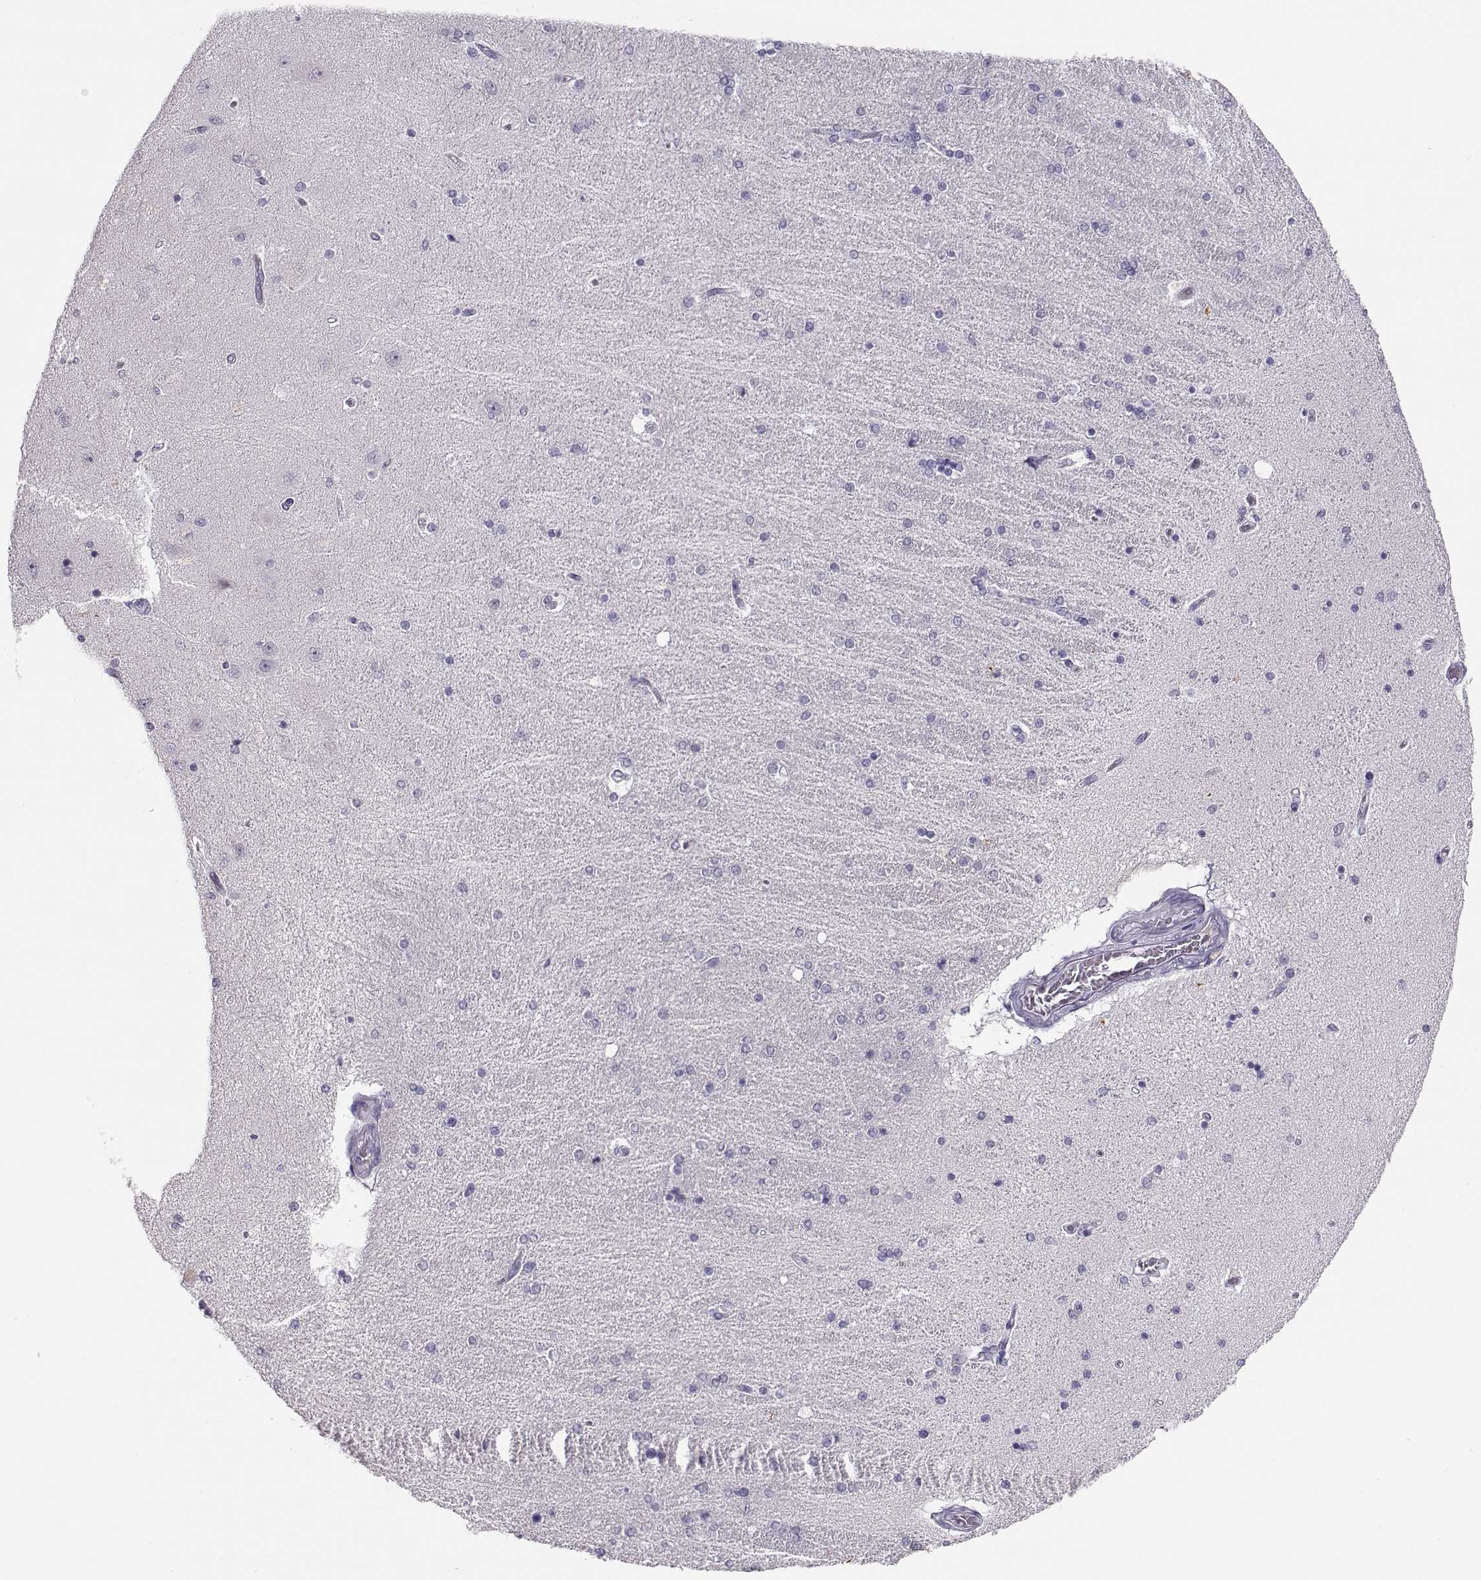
{"staining": {"intensity": "negative", "quantity": "none", "location": "none"}, "tissue": "hippocampus", "cell_type": "Glial cells", "image_type": "normal", "snomed": [{"axis": "morphology", "description": "Normal tissue, NOS"}, {"axis": "topography", "description": "Hippocampus"}], "caption": "Immunohistochemistry (IHC) micrograph of unremarkable hippocampus: hippocampus stained with DAB displays no significant protein staining in glial cells. (Brightfield microscopy of DAB (3,3'-diaminobenzidine) IHC at high magnification).", "gene": "IMPG1", "patient": {"sex": "female", "age": 54}}